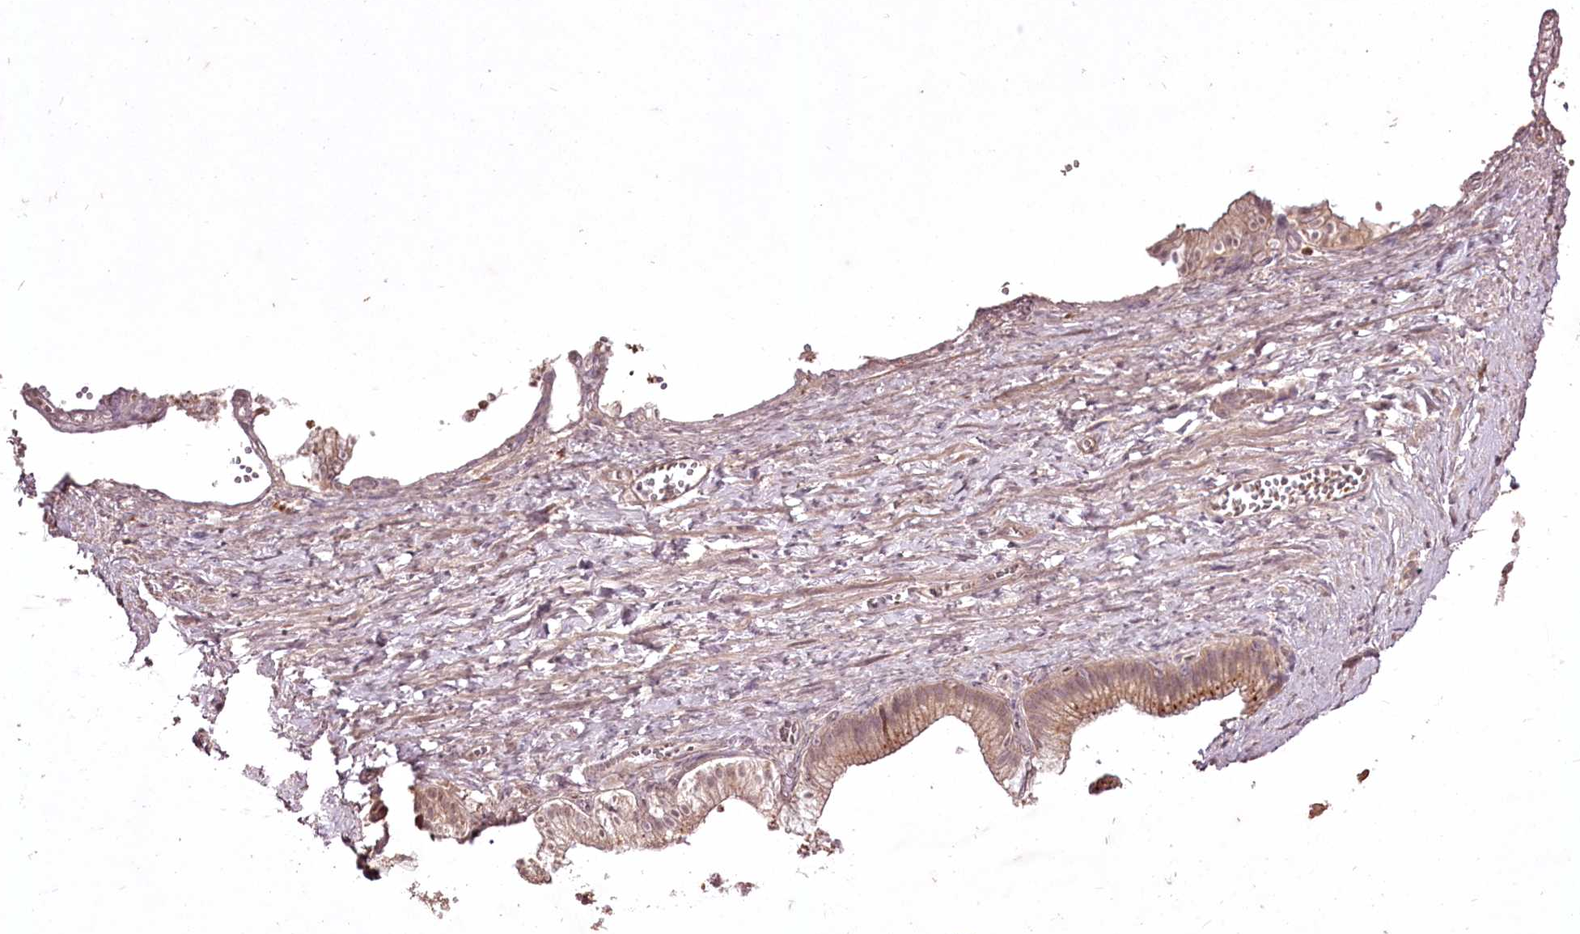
{"staining": {"intensity": "negative", "quantity": "none", "location": "none"}, "tissue": "adipose tissue", "cell_type": "Adipocytes", "image_type": "normal", "snomed": [{"axis": "morphology", "description": "Normal tissue, NOS"}, {"axis": "topography", "description": "Gallbladder"}, {"axis": "topography", "description": "Peripheral nerve tissue"}], "caption": "Micrograph shows no protein expression in adipocytes of benign adipose tissue.", "gene": "ADRA1D", "patient": {"sex": "male", "age": 38}}